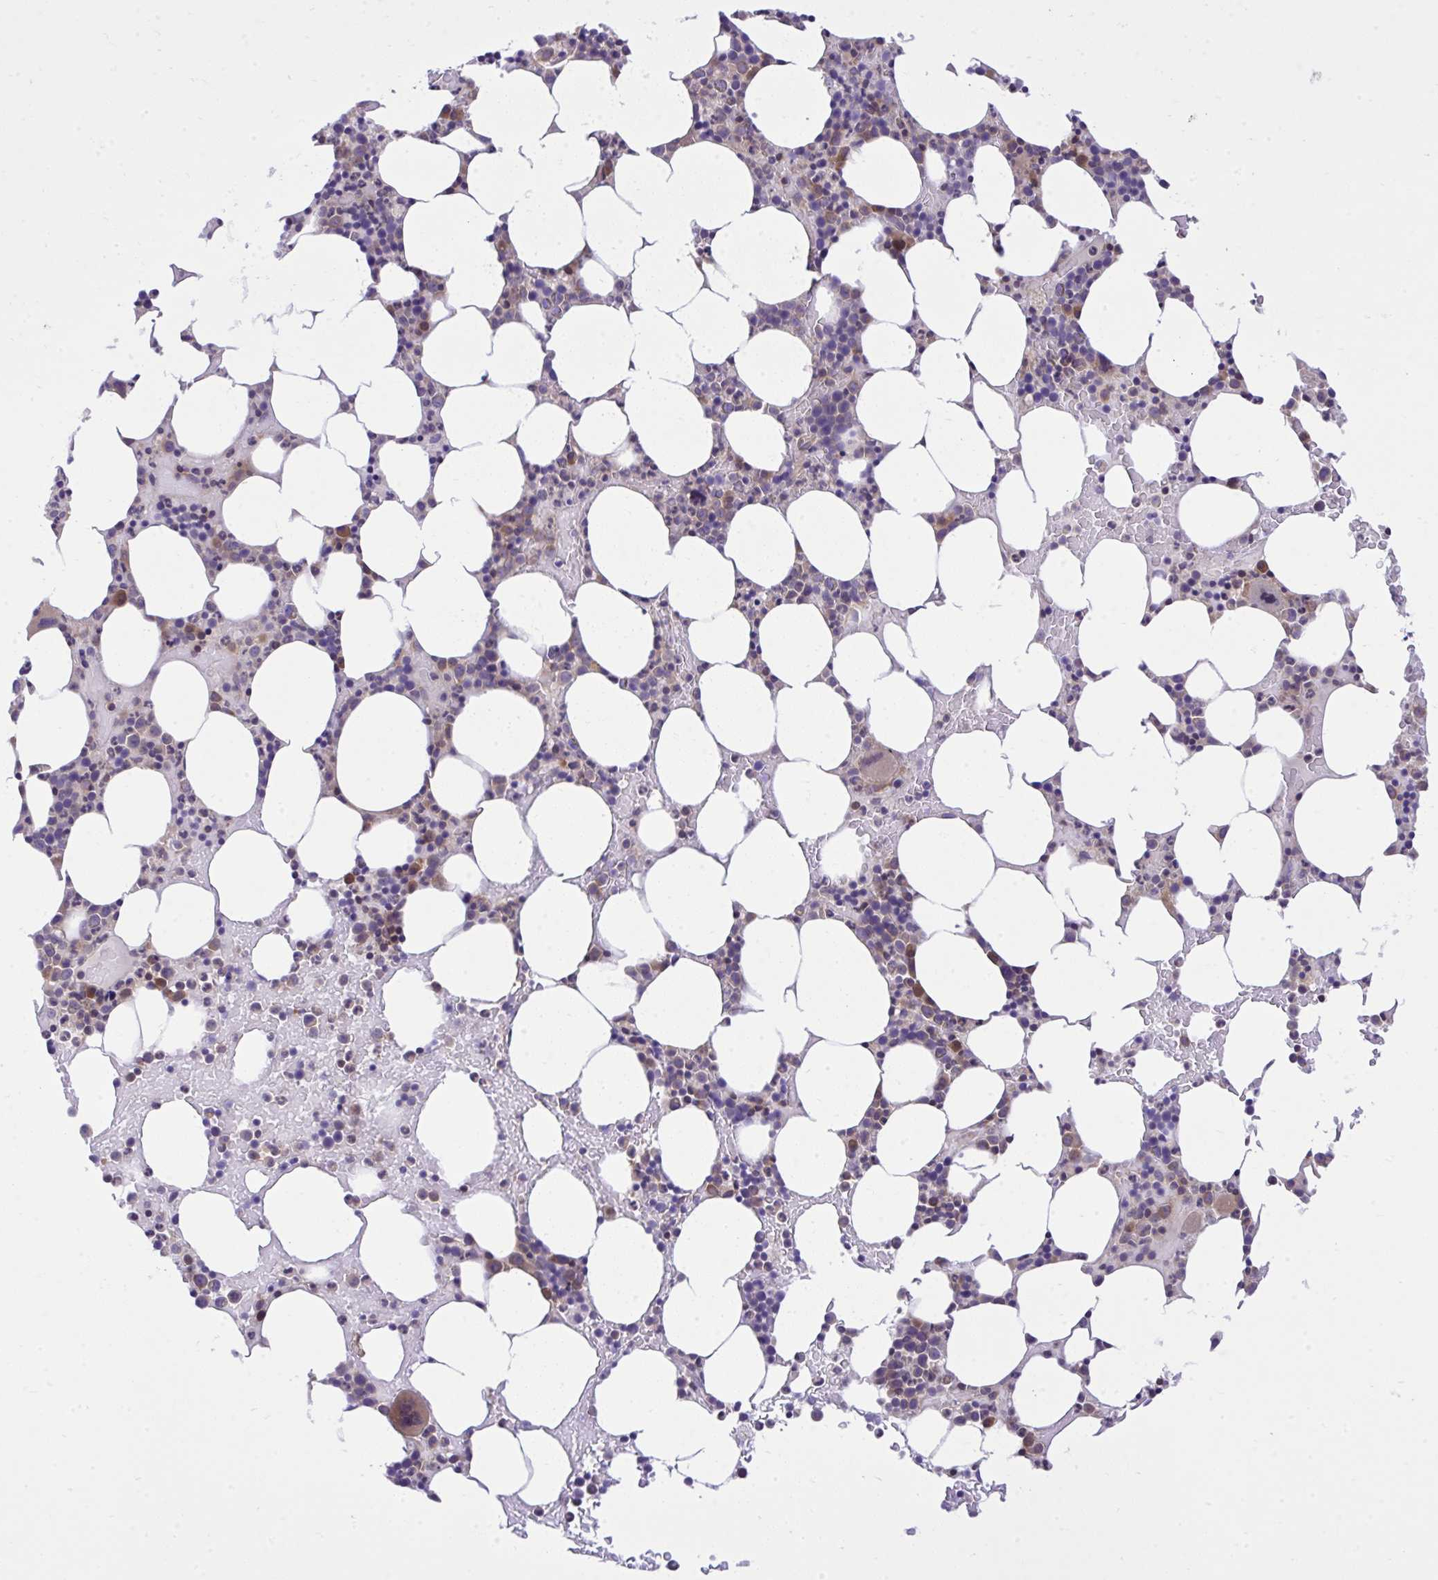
{"staining": {"intensity": "moderate", "quantity": "<25%", "location": "cytoplasmic/membranous"}, "tissue": "bone marrow", "cell_type": "Hematopoietic cells", "image_type": "normal", "snomed": [{"axis": "morphology", "description": "Normal tissue, NOS"}, {"axis": "topography", "description": "Bone marrow"}], "caption": "There is low levels of moderate cytoplasmic/membranous positivity in hematopoietic cells of unremarkable bone marrow, as demonstrated by immunohistochemical staining (brown color).", "gene": "PPP5C", "patient": {"sex": "female", "age": 62}}